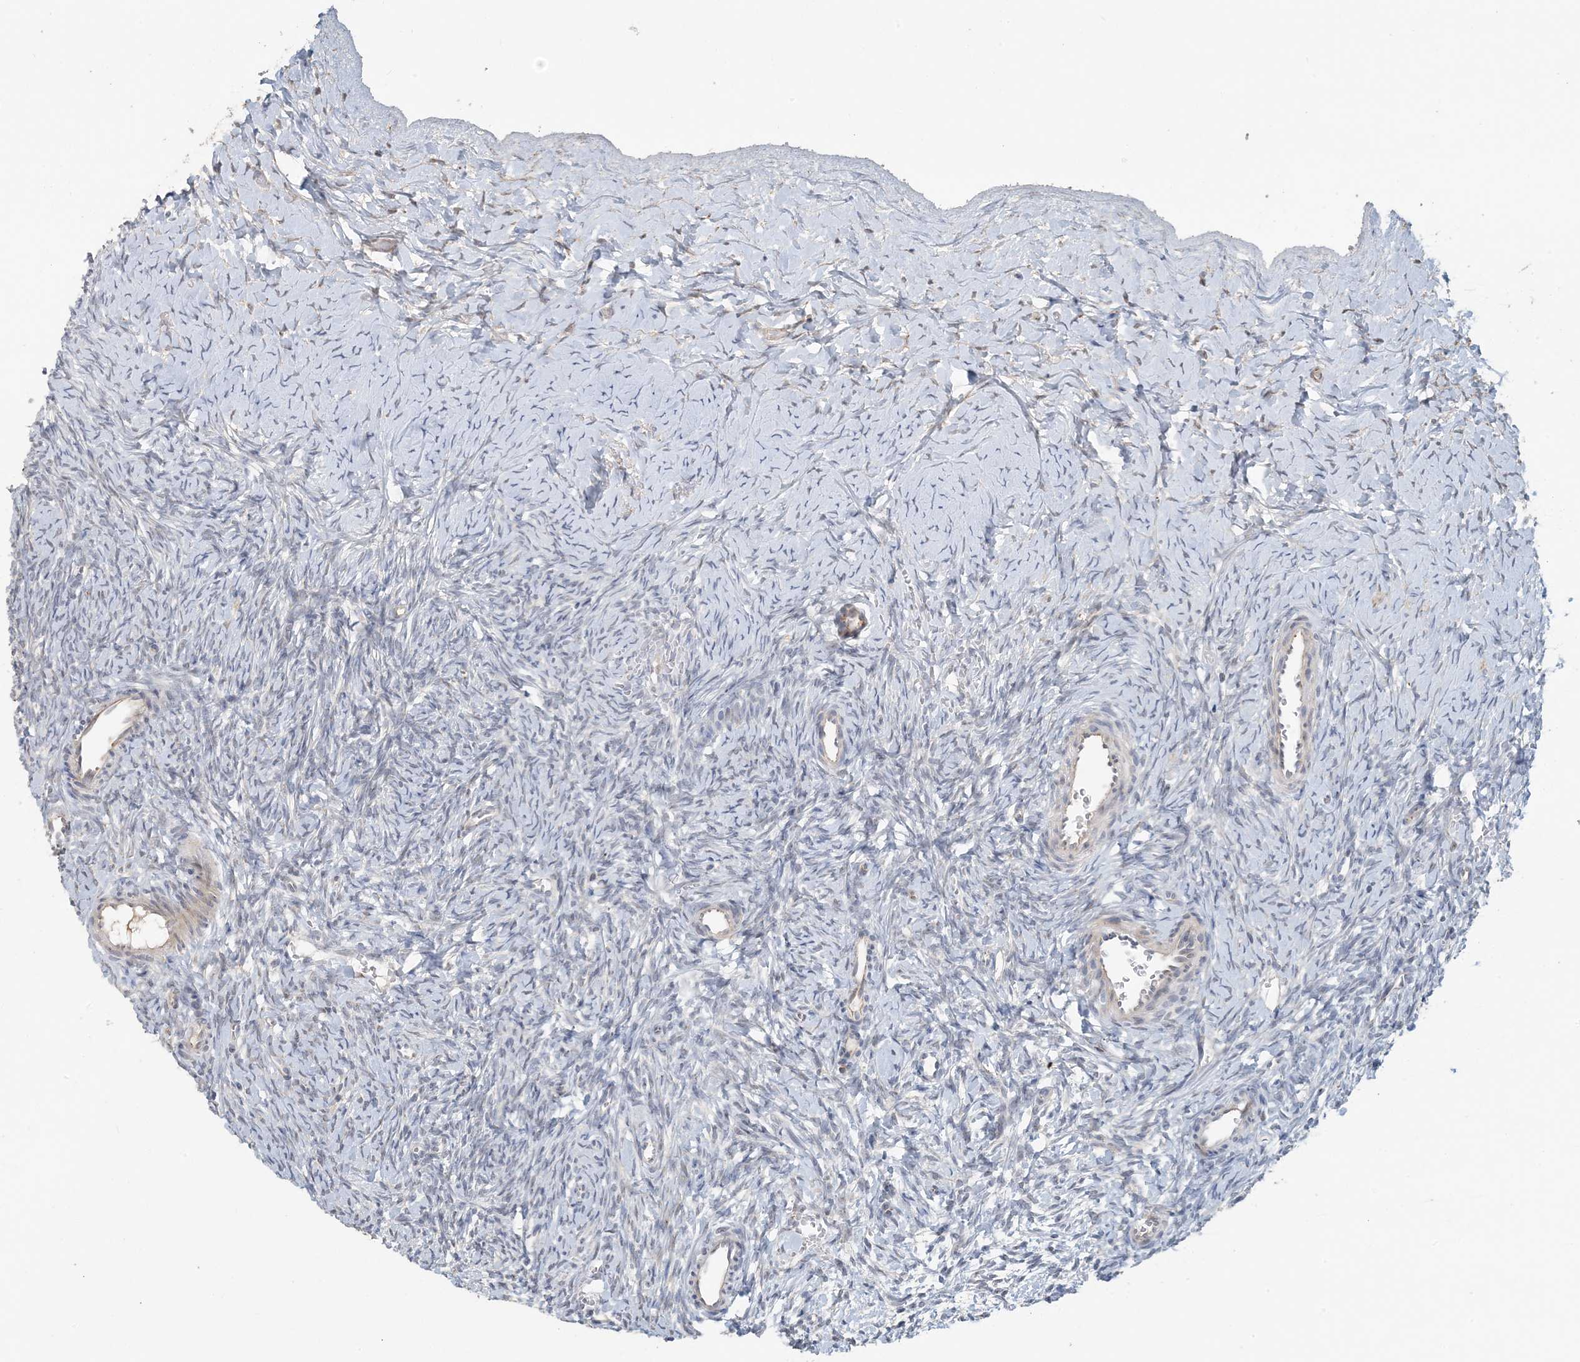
{"staining": {"intensity": "negative", "quantity": "none", "location": "none"}, "tissue": "ovary", "cell_type": "Ovarian stroma cells", "image_type": "normal", "snomed": [{"axis": "morphology", "description": "Normal tissue, NOS"}, {"axis": "morphology", "description": "Developmental malformation"}, {"axis": "topography", "description": "Ovary"}], "caption": "A histopathology image of human ovary is negative for staining in ovarian stroma cells. (DAB IHC, high magnification).", "gene": "ZCCHC4", "patient": {"sex": "female", "age": 39}}